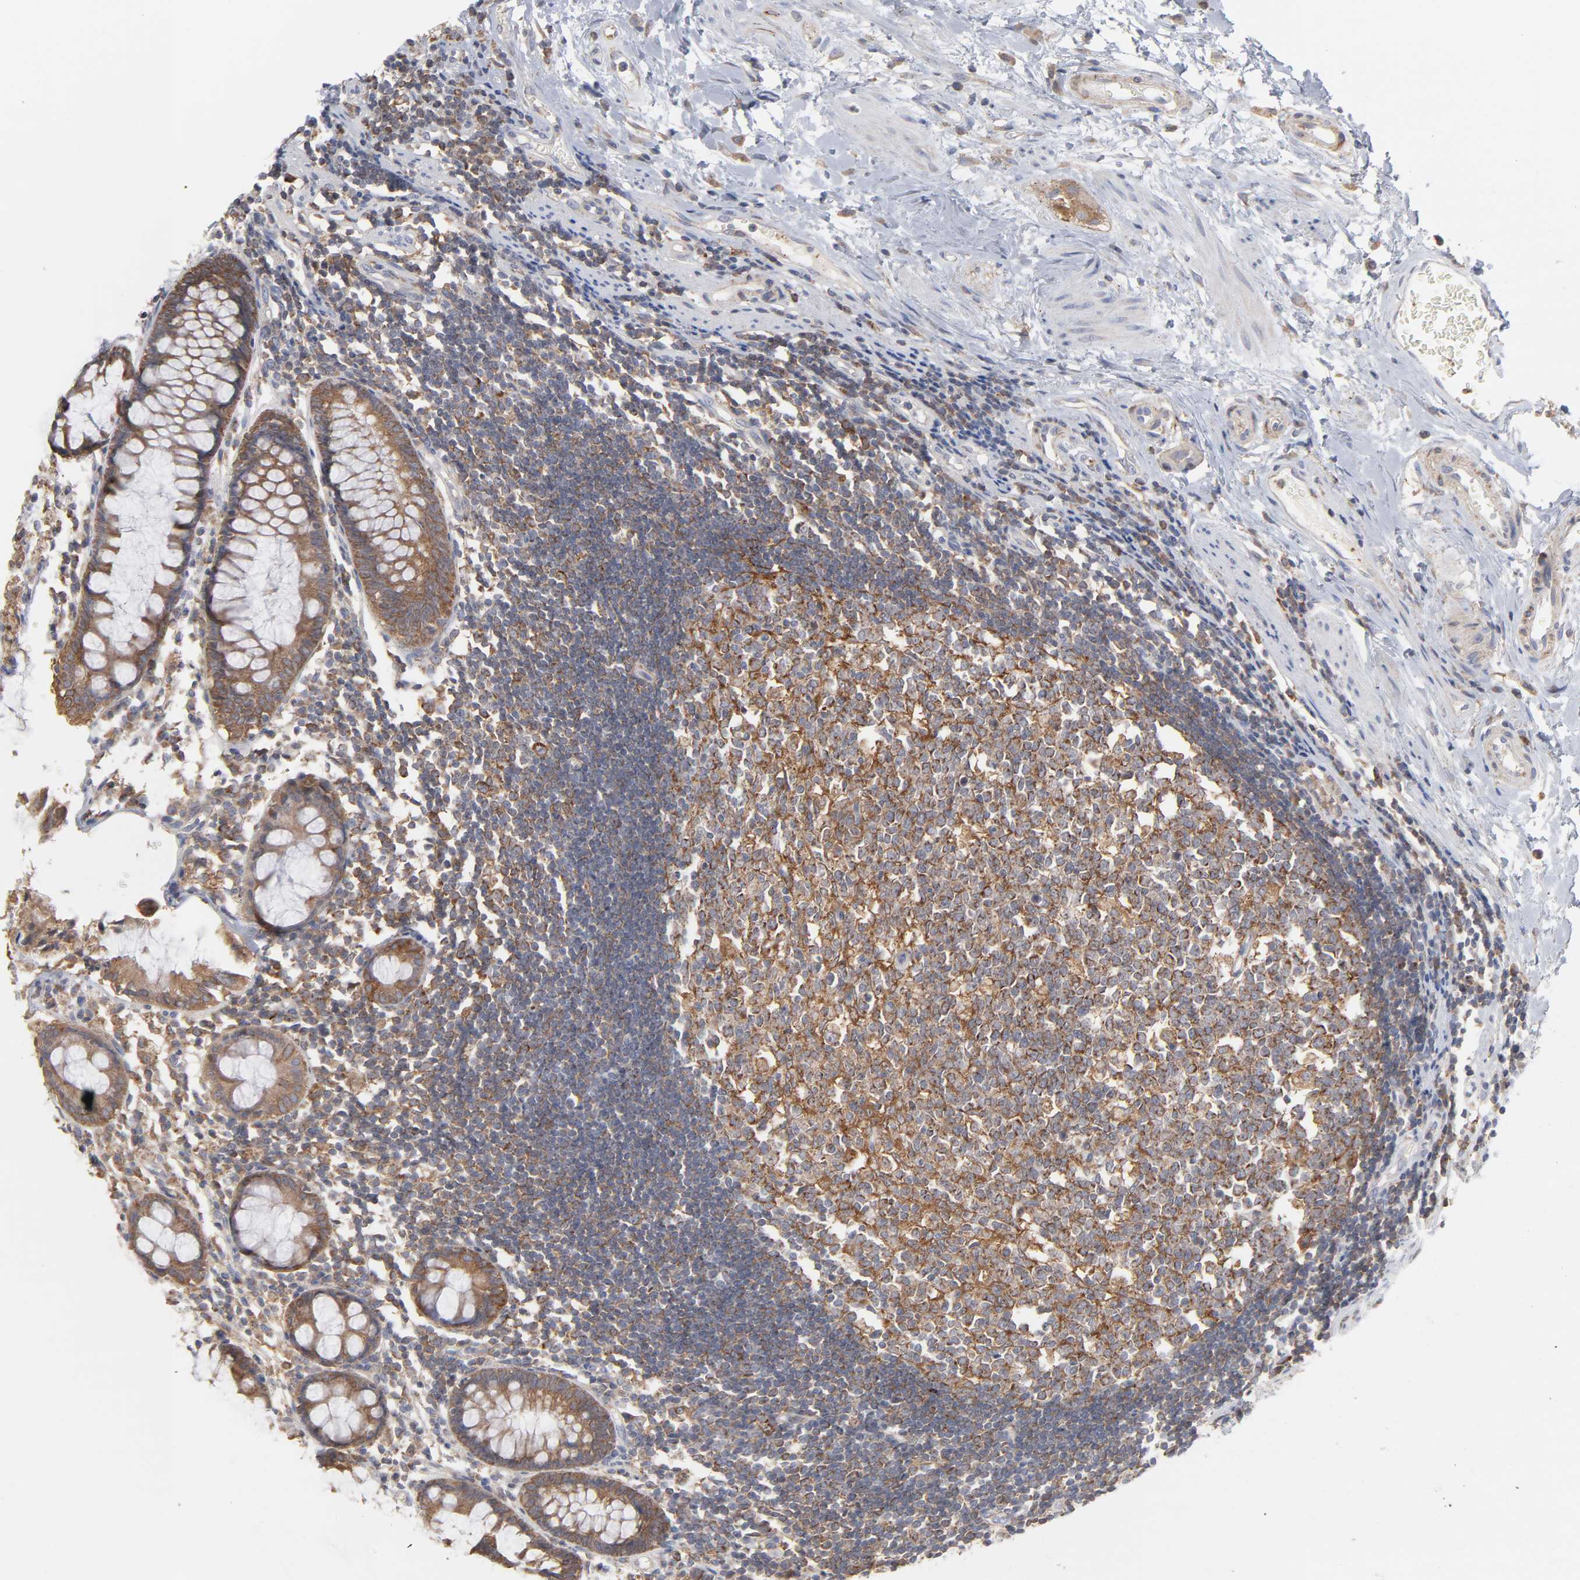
{"staining": {"intensity": "moderate", "quantity": ">75%", "location": "cytoplasmic/membranous"}, "tissue": "rectum", "cell_type": "Glandular cells", "image_type": "normal", "snomed": [{"axis": "morphology", "description": "Normal tissue, NOS"}, {"axis": "topography", "description": "Rectum"}], "caption": "Immunohistochemistry staining of normal rectum, which shows medium levels of moderate cytoplasmic/membranous expression in about >75% of glandular cells indicating moderate cytoplasmic/membranous protein positivity. The staining was performed using DAB (3,3'-diaminobenzidine) (brown) for protein detection and nuclei were counterstained in hematoxylin (blue).", "gene": "PPFIBP2", "patient": {"sex": "female", "age": 66}}